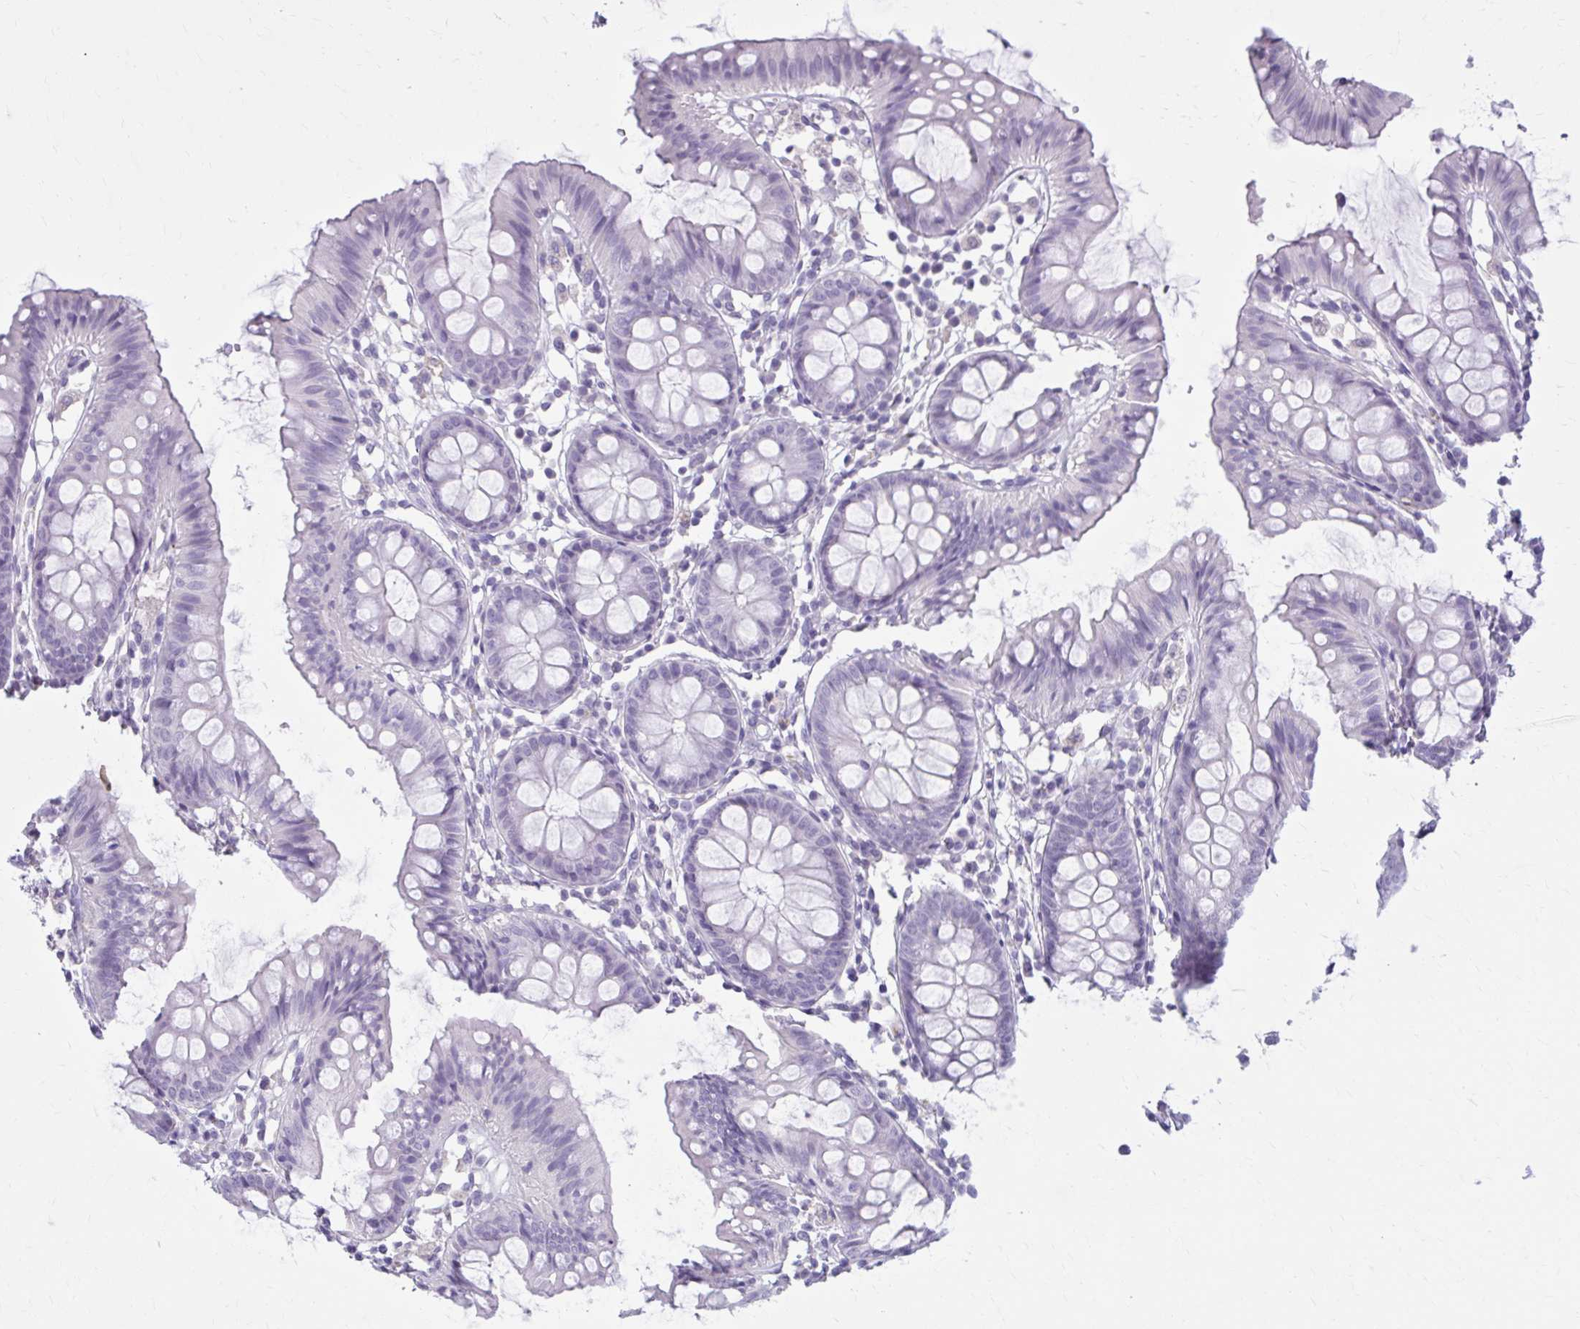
{"staining": {"intensity": "negative", "quantity": "none", "location": "none"}, "tissue": "colon", "cell_type": "Endothelial cells", "image_type": "normal", "snomed": [{"axis": "morphology", "description": "Normal tissue, NOS"}, {"axis": "topography", "description": "Colon"}], "caption": "Immunohistochemistry (IHC) image of unremarkable human colon stained for a protein (brown), which demonstrates no expression in endothelial cells.", "gene": "OR4B1", "patient": {"sex": "female", "age": 84}}